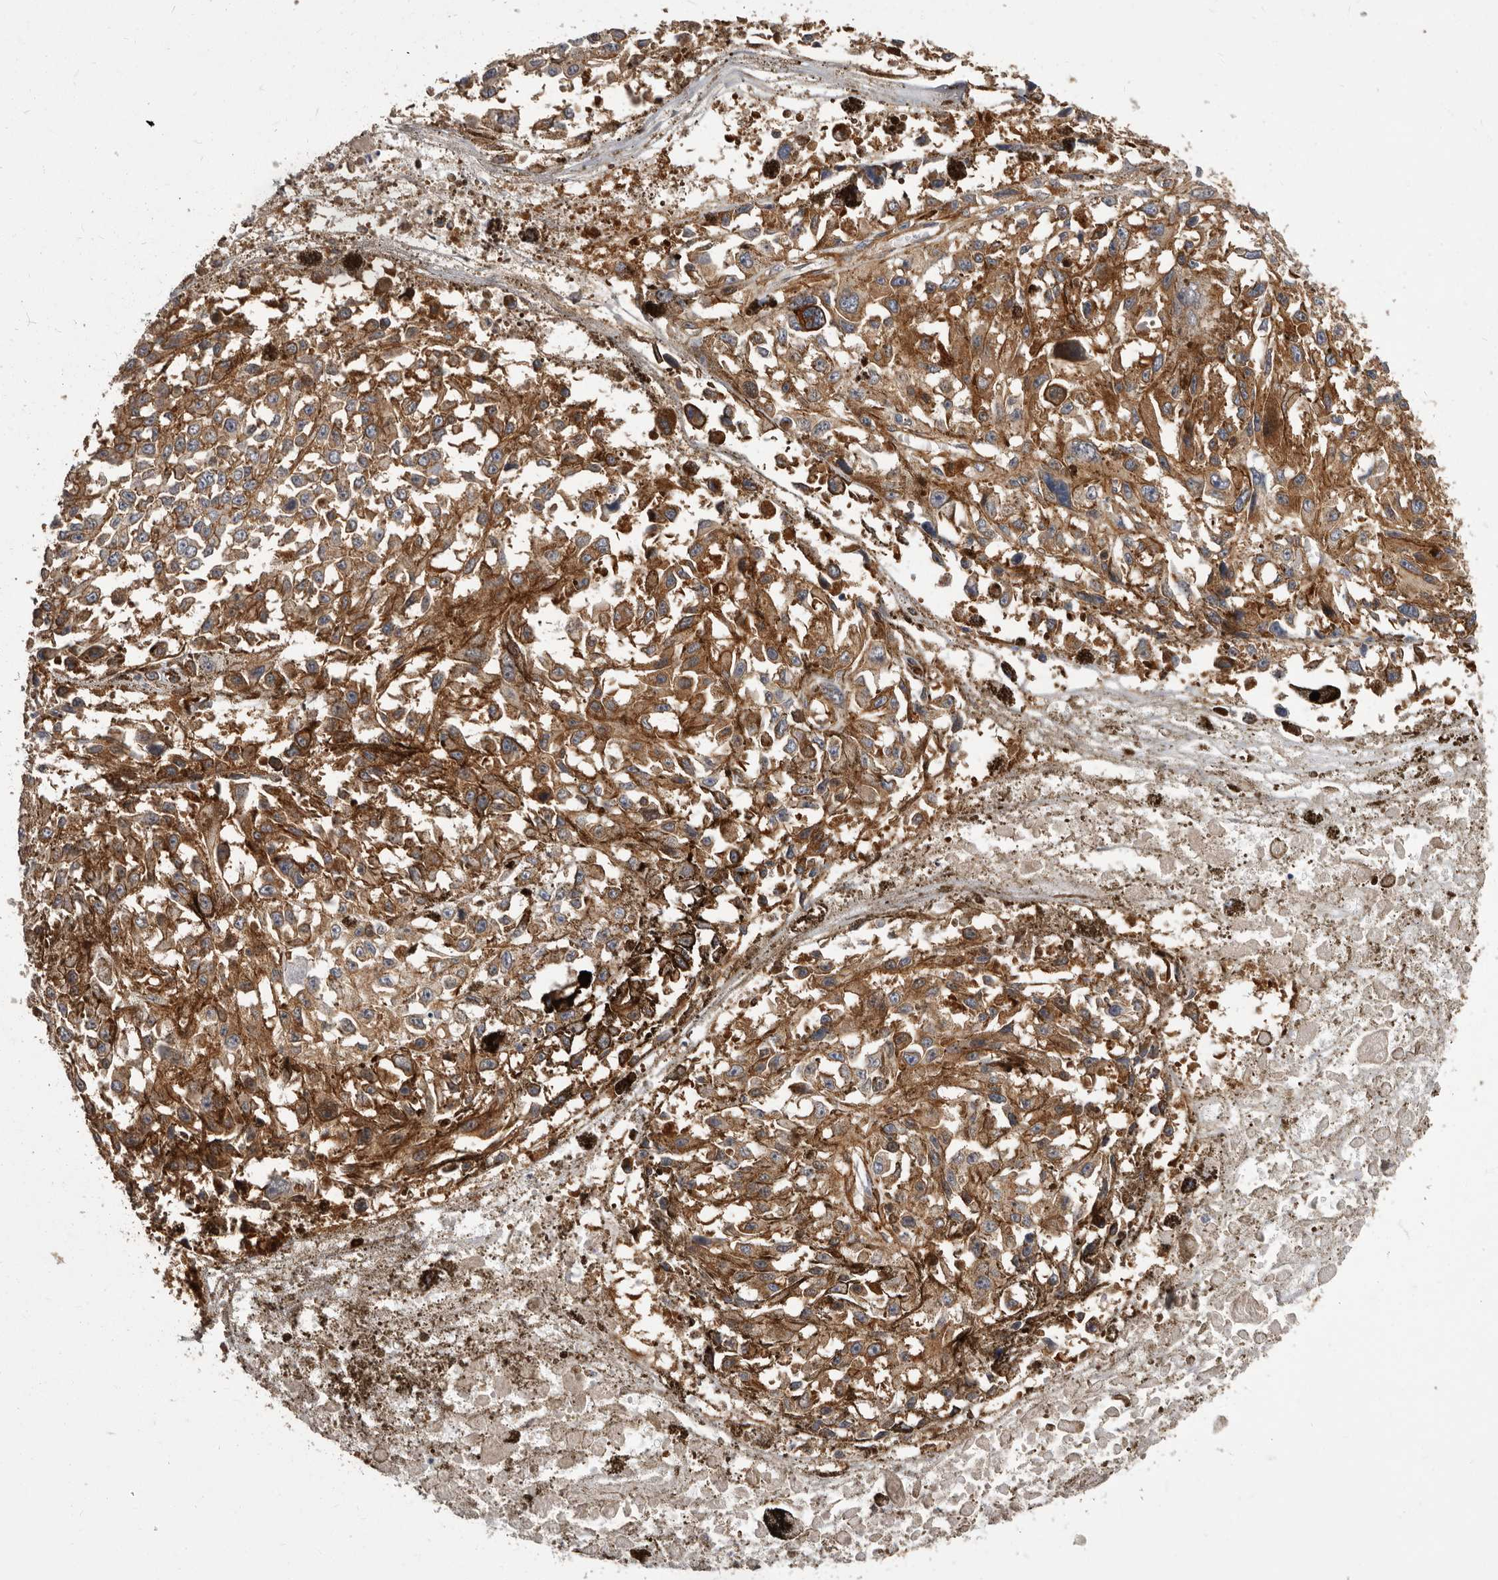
{"staining": {"intensity": "moderate", "quantity": ">75%", "location": "cytoplasmic/membranous"}, "tissue": "melanoma", "cell_type": "Tumor cells", "image_type": "cancer", "snomed": [{"axis": "morphology", "description": "Malignant melanoma, Metastatic site"}, {"axis": "topography", "description": "Lymph node"}], "caption": "A photomicrograph of melanoma stained for a protein shows moderate cytoplasmic/membranous brown staining in tumor cells.", "gene": "ENAH", "patient": {"sex": "male", "age": 59}}